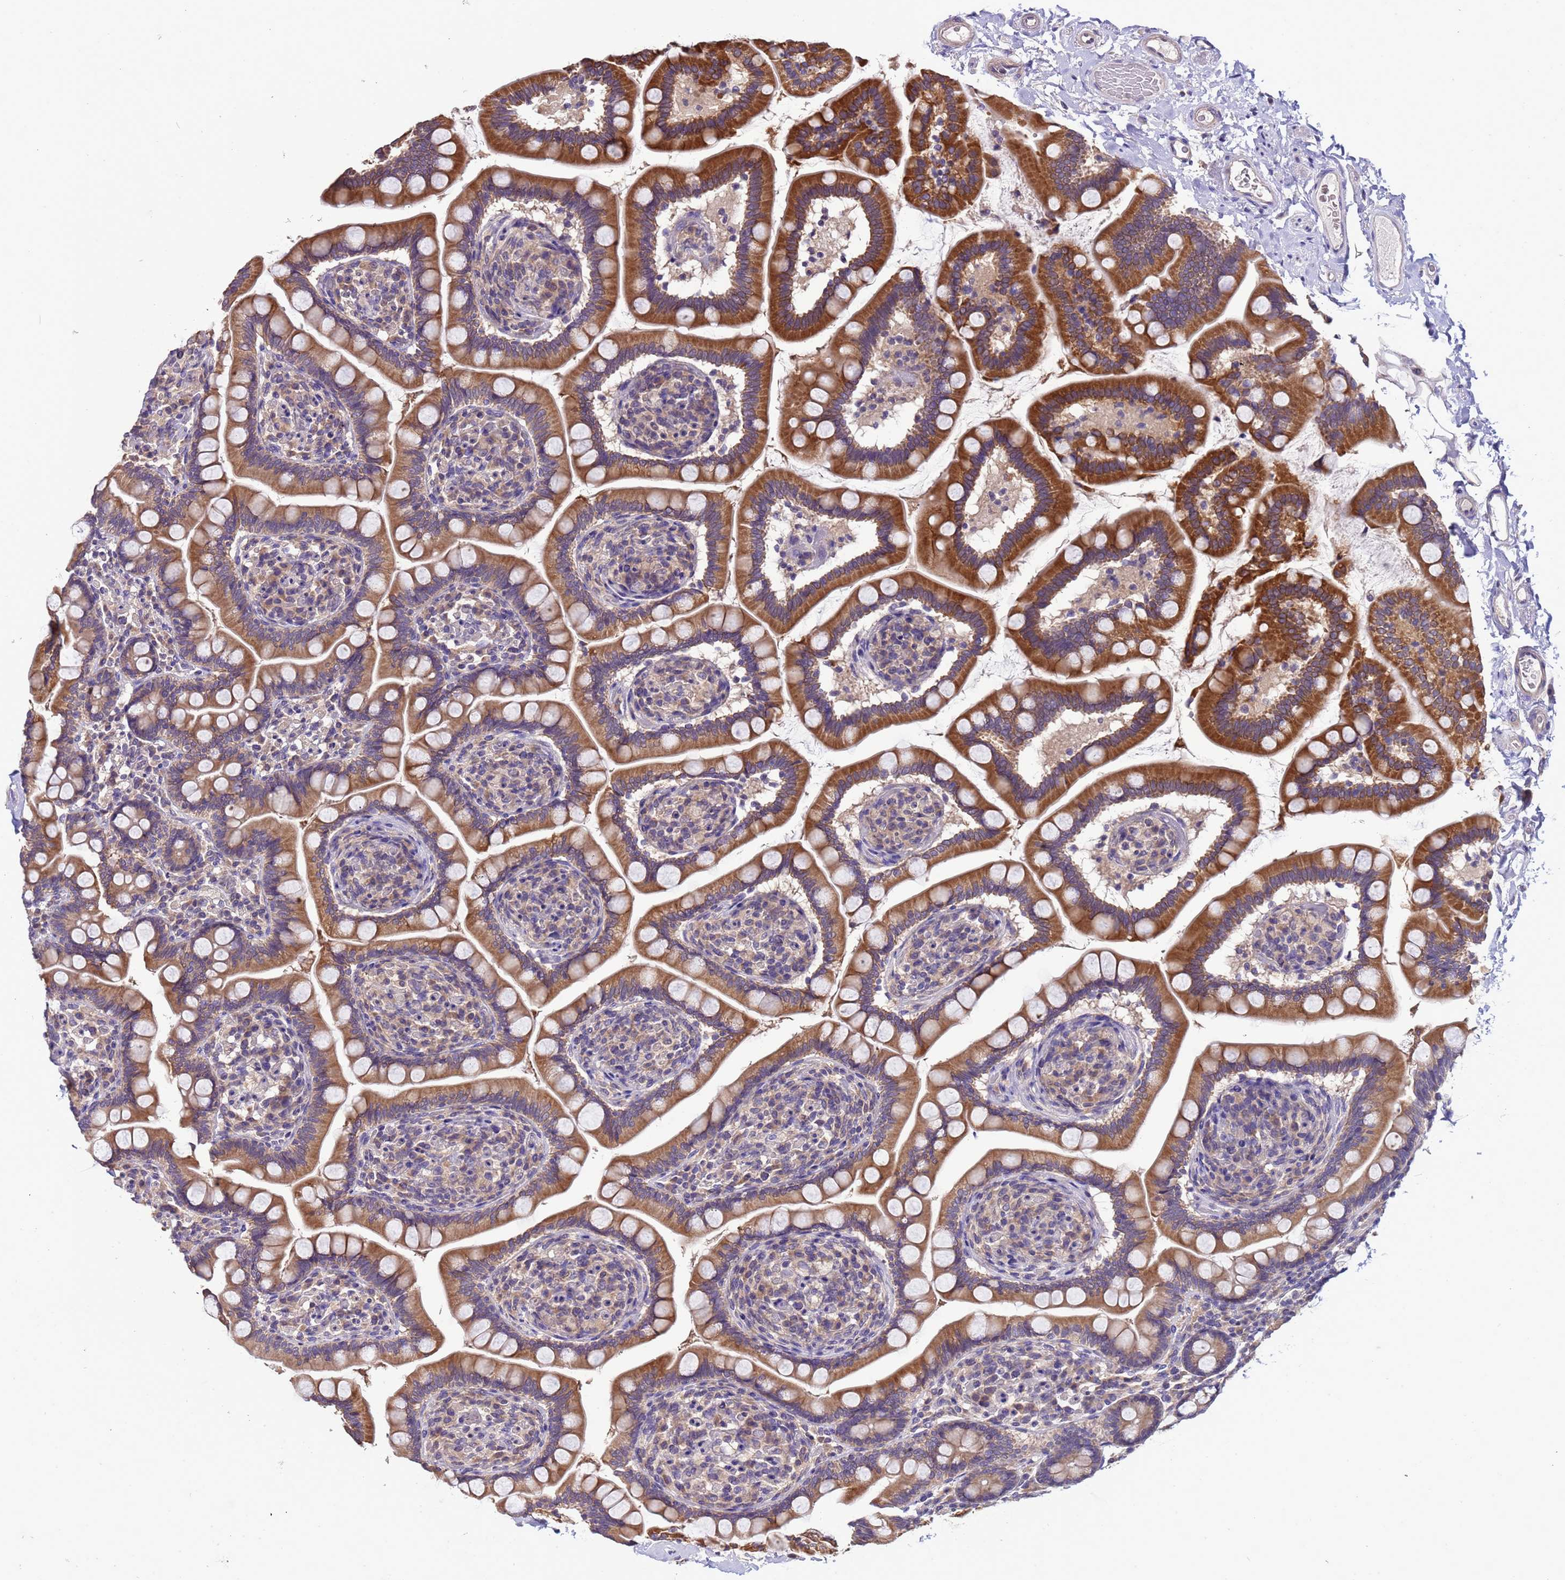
{"staining": {"intensity": "moderate", "quantity": ">75%", "location": "cytoplasmic/membranous"}, "tissue": "small intestine", "cell_type": "Glandular cells", "image_type": "normal", "snomed": [{"axis": "morphology", "description": "Normal tissue, NOS"}, {"axis": "topography", "description": "Small intestine"}], "caption": "An image showing moderate cytoplasmic/membranous positivity in approximately >75% of glandular cells in normal small intestine, as visualized by brown immunohistochemical staining.", "gene": "ELMOD2", "patient": {"sex": "female", "age": 64}}